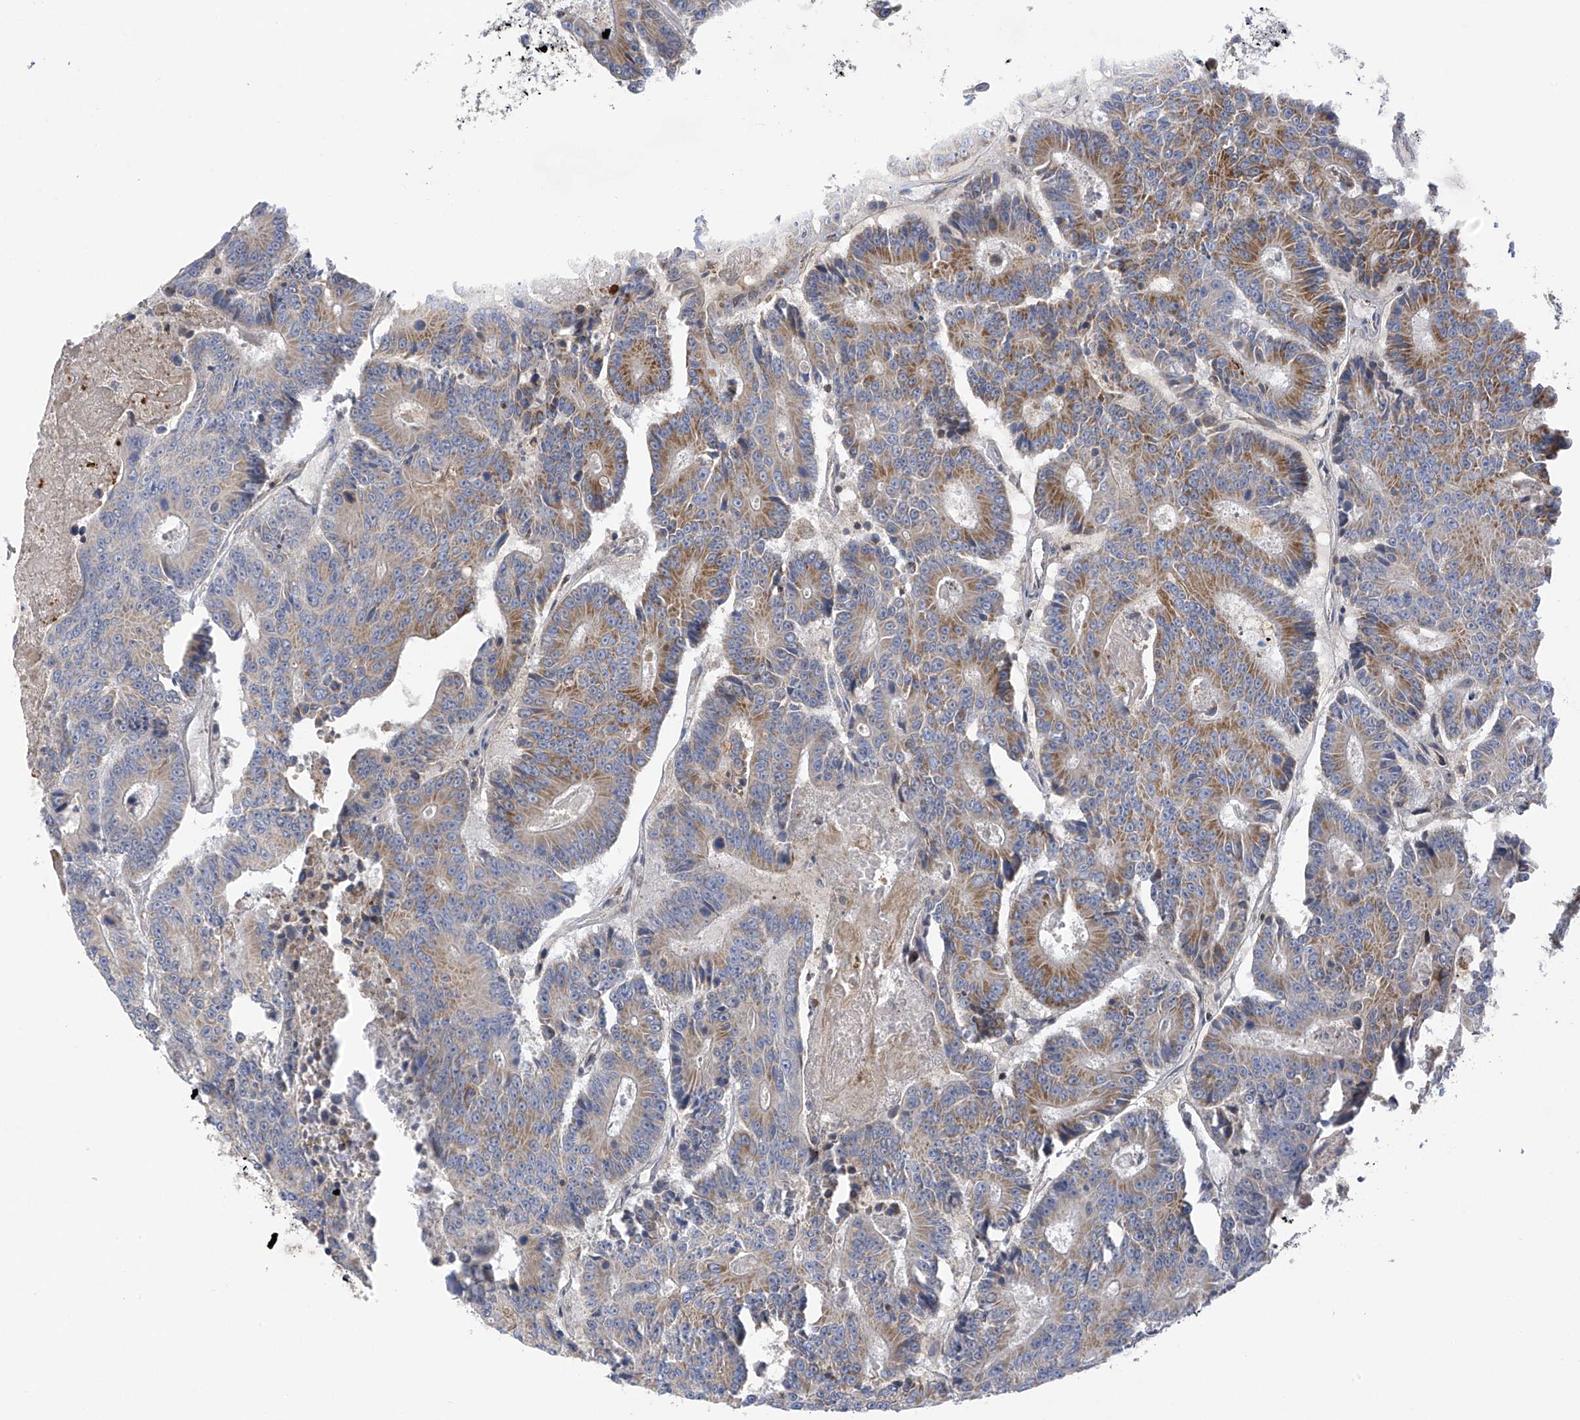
{"staining": {"intensity": "moderate", "quantity": "25%-75%", "location": "cytoplasmic/membranous"}, "tissue": "colorectal cancer", "cell_type": "Tumor cells", "image_type": "cancer", "snomed": [{"axis": "morphology", "description": "Adenocarcinoma, NOS"}, {"axis": "topography", "description": "Colon"}], "caption": "About 25%-75% of tumor cells in colorectal adenocarcinoma exhibit moderate cytoplasmic/membranous protein positivity as visualized by brown immunohistochemical staining.", "gene": "SLCO4A1", "patient": {"sex": "male", "age": 83}}